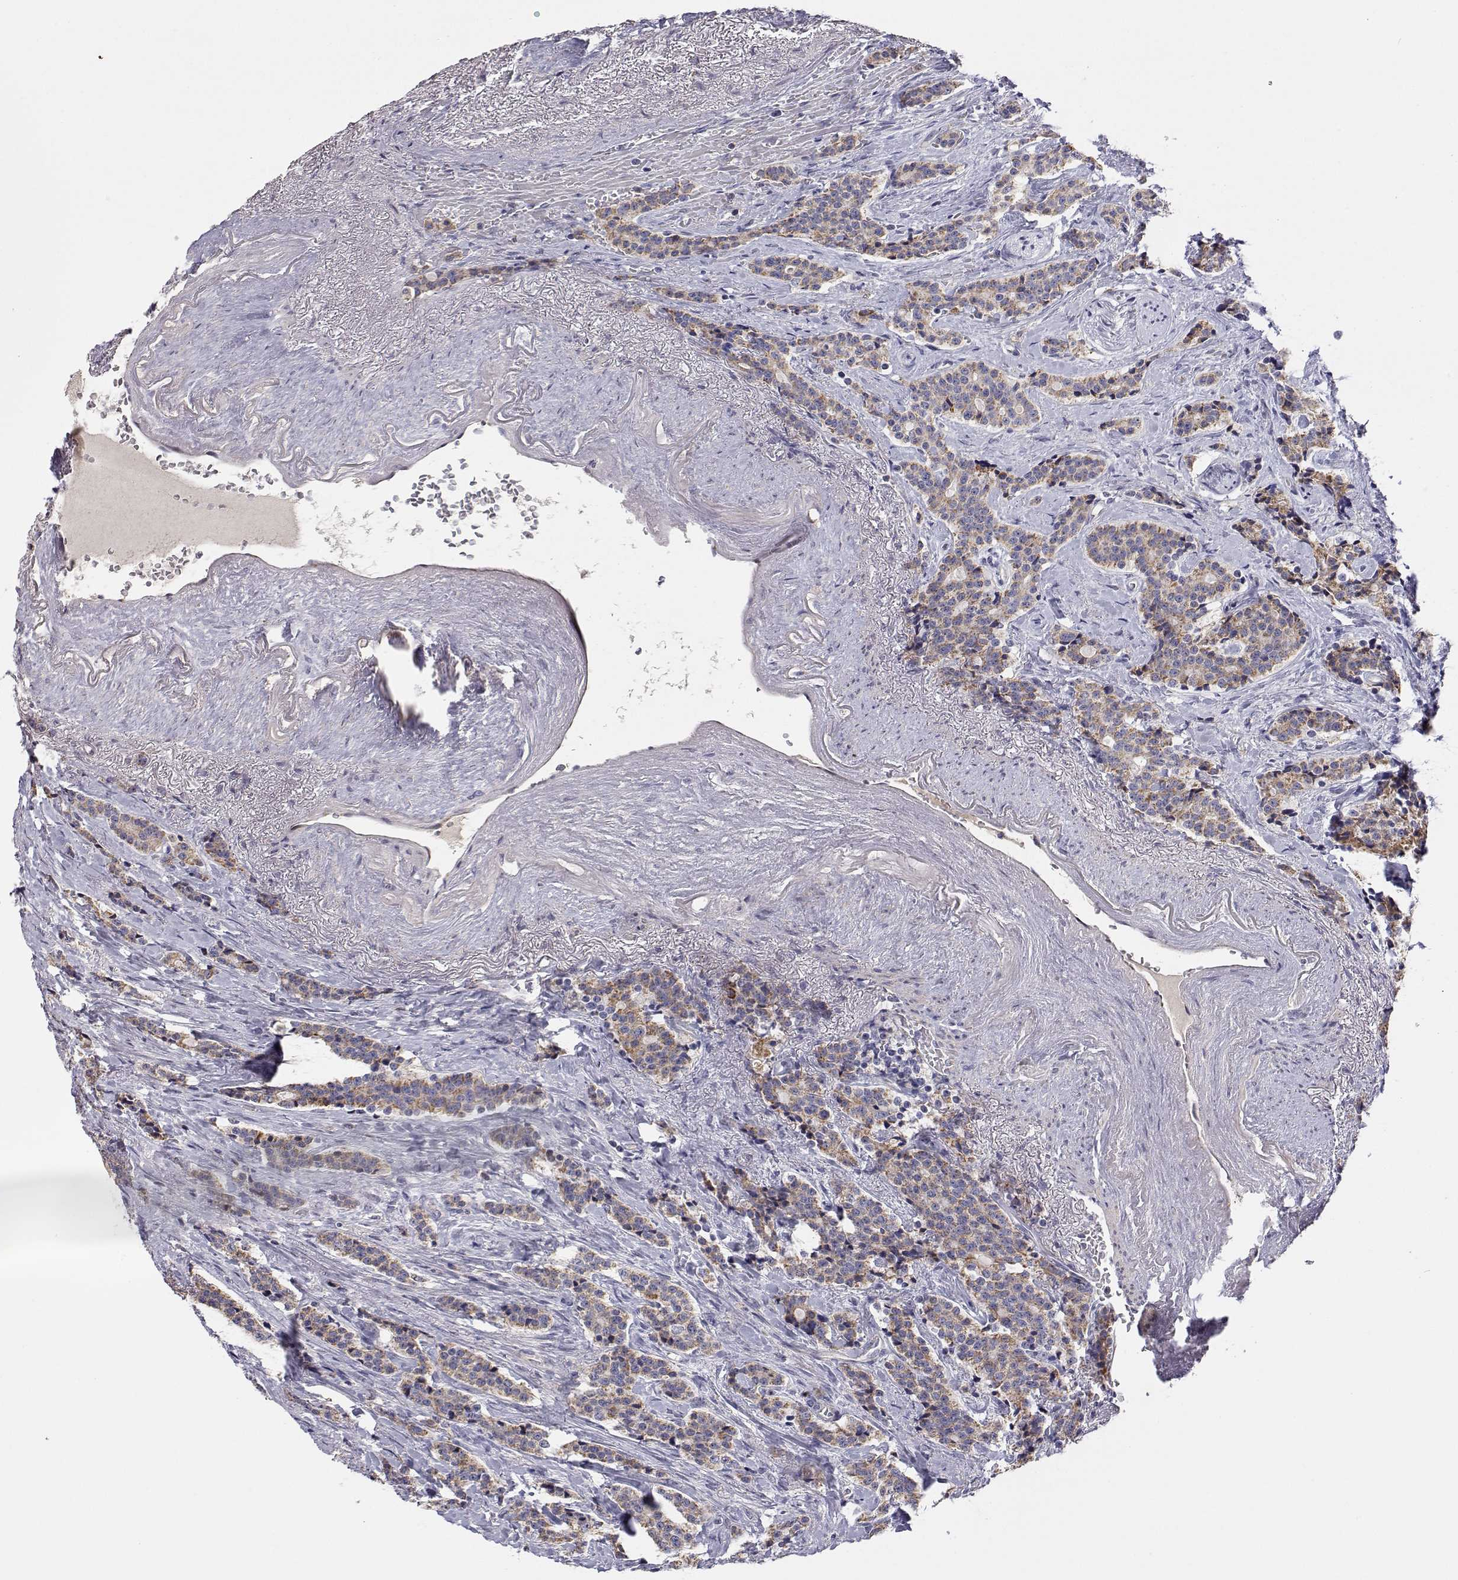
{"staining": {"intensity": "weak", "quantity": "25%-75%", "location": "cytoplasmic/membranous"}, "tissue": "carcinoid", "cell_type": "Tumor cells", "image_type": "cancer", "snomed": [{"axis": "morphology", "description": "Carcinoid, malignant, NOS"}, {"axis": "topography", "description": "Small intestine"}], "caption": "Malignant carcinoid tissue demonstrates weak cytoplasmic/membranous expression in approximately 25%-75% of tumor cells Nuclei are stained in blue.", "gene": "MRPL3", "patient": {"sex": "female", "age": 73}}